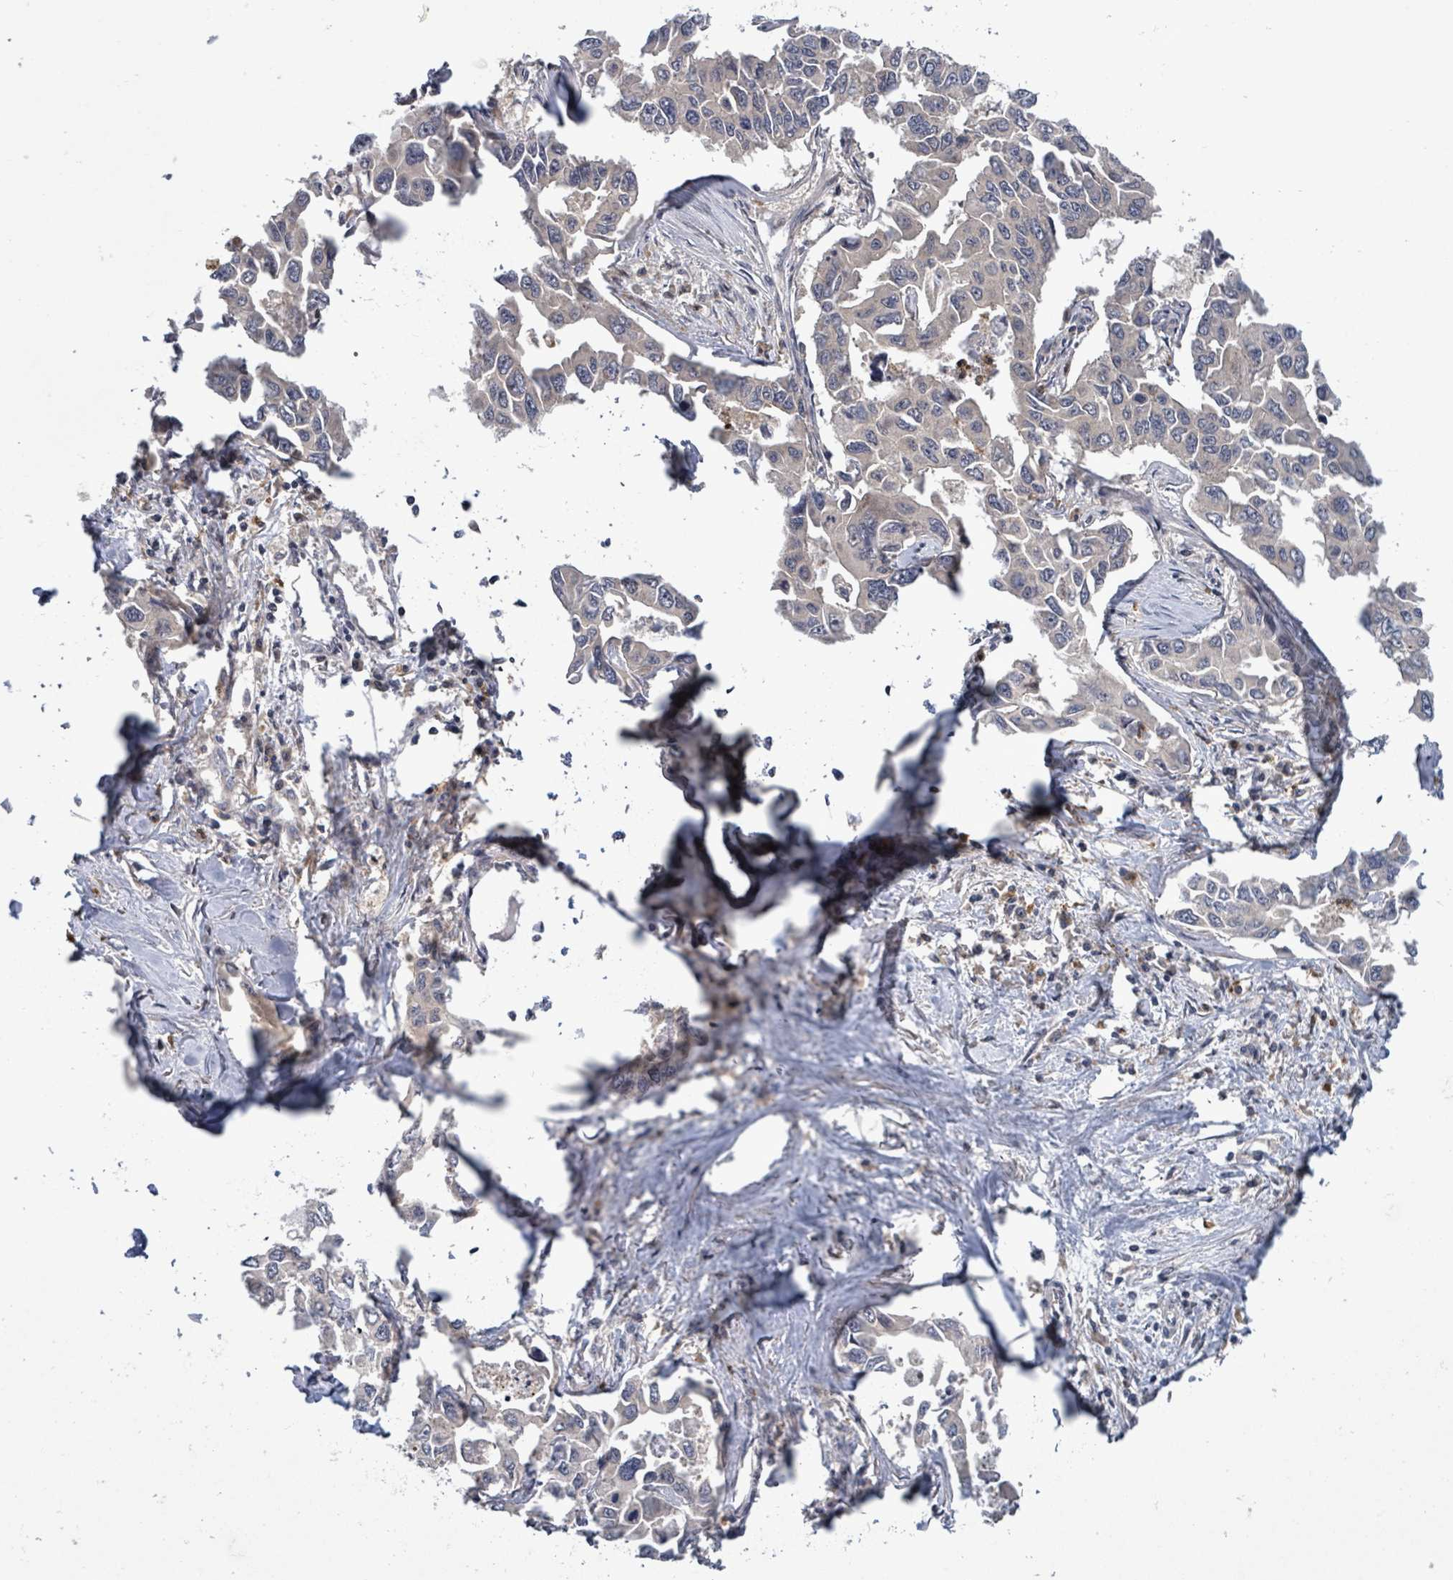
{"staining": {"intensity": "negative", "quantity": "none", "location": "none"}, "tissue": "lung cancer", "cell_type": "Tumor cells", "image_type": "cancer", "snomed": [{"axis": "morphology", "description": "Adenocarcinoma, NOS"}, {"axis": "topography", "description": "Lung"}], "caption": "The IHC histopathology image has no significant staining in tumor cells of adenocarcinoma (lung) tissue. Nuclei are stained in blue.", "gene": "SERPINE3", "patient": {"sex": "male", "age": 64}}